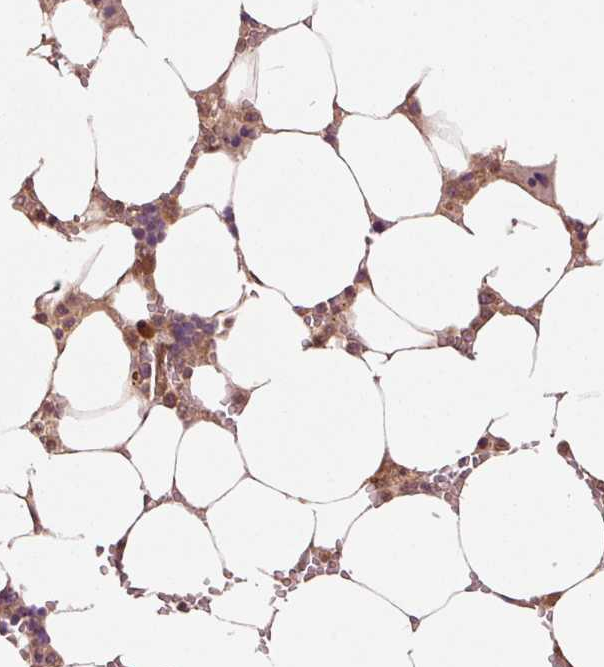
{"staining": {"intensity": "moderate", "quantity": "25%-75%", "location": "cytoplasmic/membranous"}, "tissue": "bone marrow", "cell_type": "Hematopoietic cells", "image_type": "normal", "snomed": [{"axis": "morphology", "description": "Normal tissue, NOS"}, {"axis": "topography", "description": "Bone marrow"}], "caption": "Benign bone marrow displays moderate cytoplasmic/membranous positivity in about 25%-75% of hematopoietic cells.", "gene": "OXER1", "patient": {"sex": "male", "age": 64}}